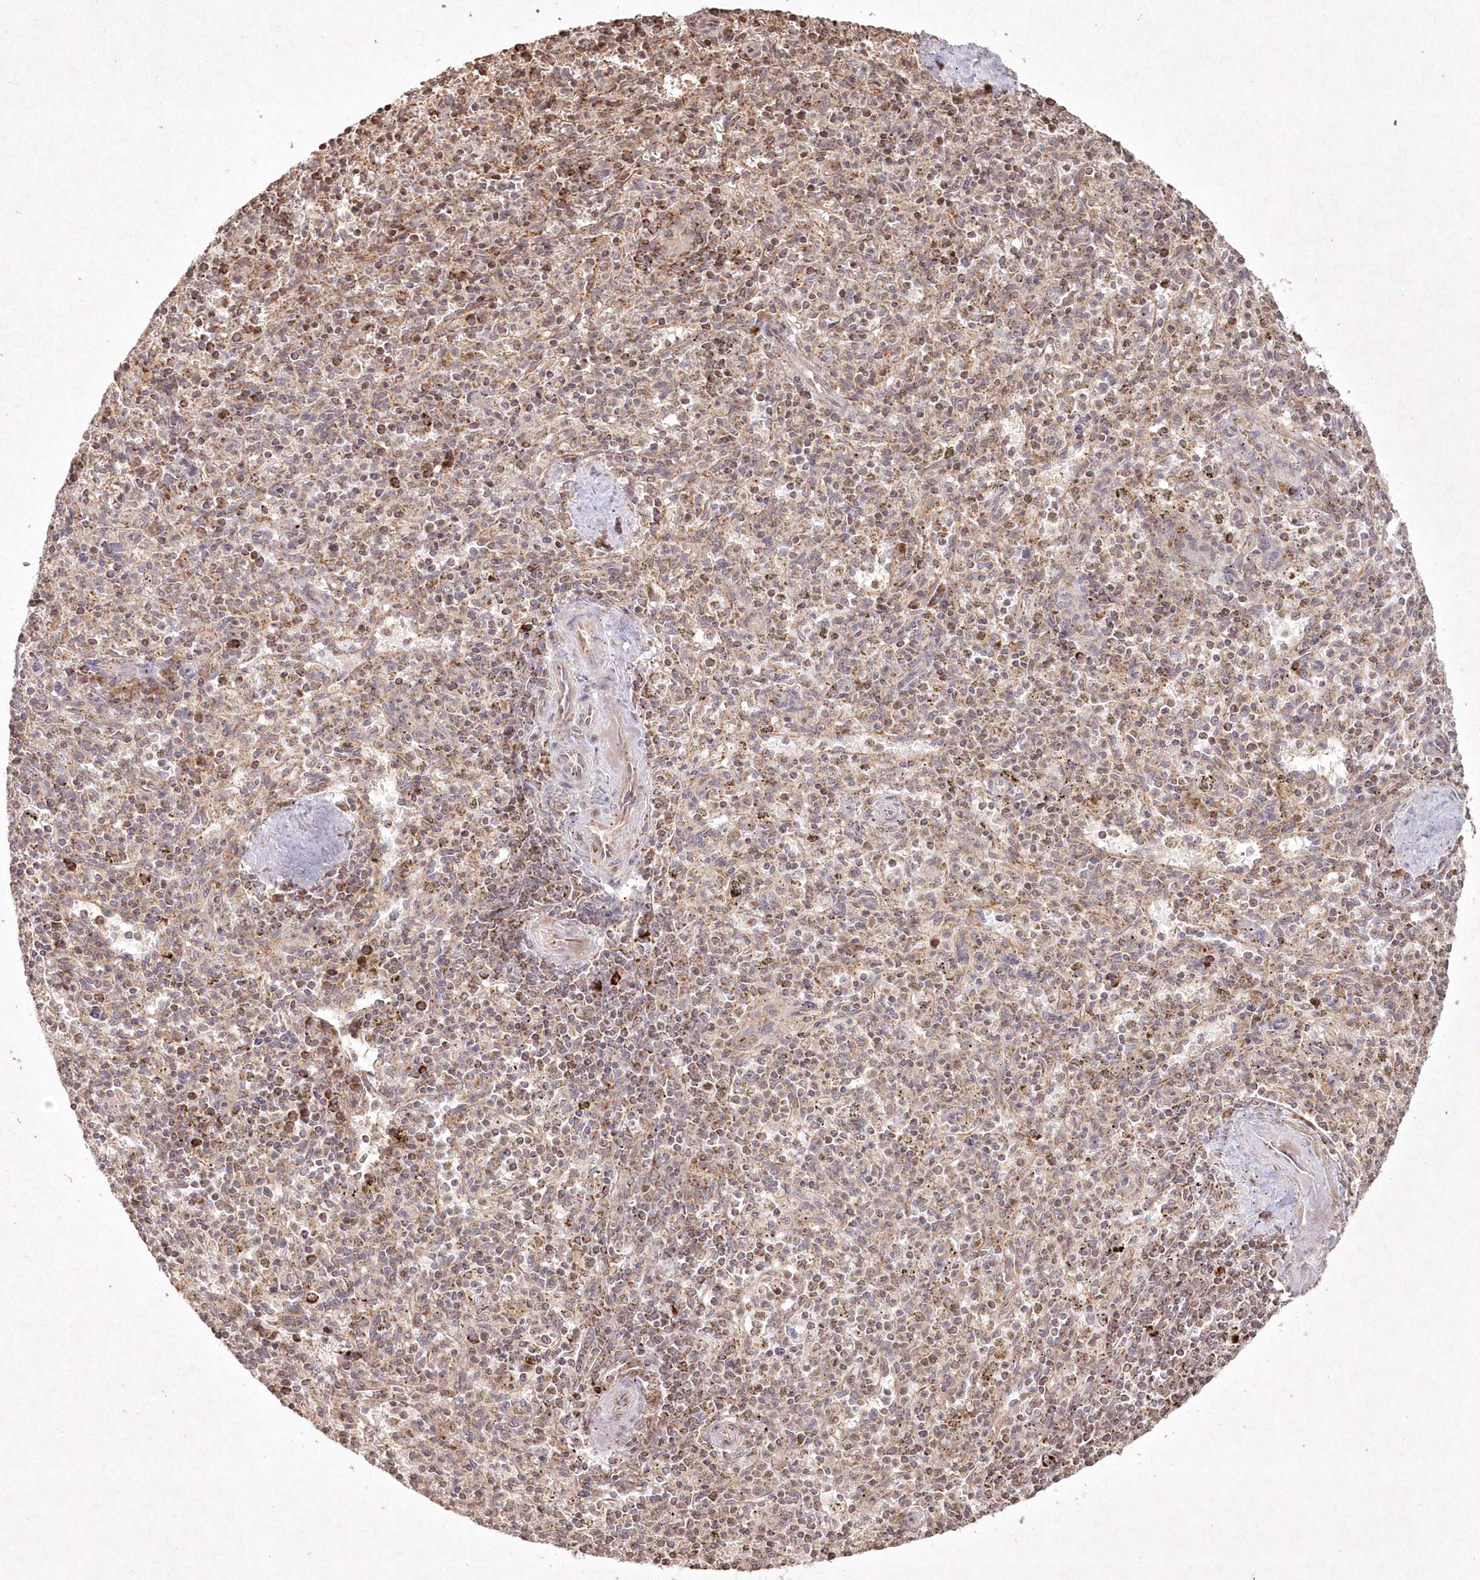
{"staining": {"intensity": "moderate", "quantity": "25%-75%", "location": "cytoplasmic/membranous"}, "tissue": "spleen", "cell_type": "Cells in red pulp", "image_type": "normal", "snomed": [{"axis": "morphology", "description": "Normal tissue, NOS"}, {"axis": "topography", "description": "Spleen"}], "caption": "IHC micrograph of benign spleen: human spleen stained using IHC exhibits medium levels of moderate protein expression localized specifically in the cytoplasmic/membranous of cells in red pulp, appearing as a cytoplasmic/membranous brown color.", "gene": "LRPPRC", "patient": {"sex": "male", "age": 72}}